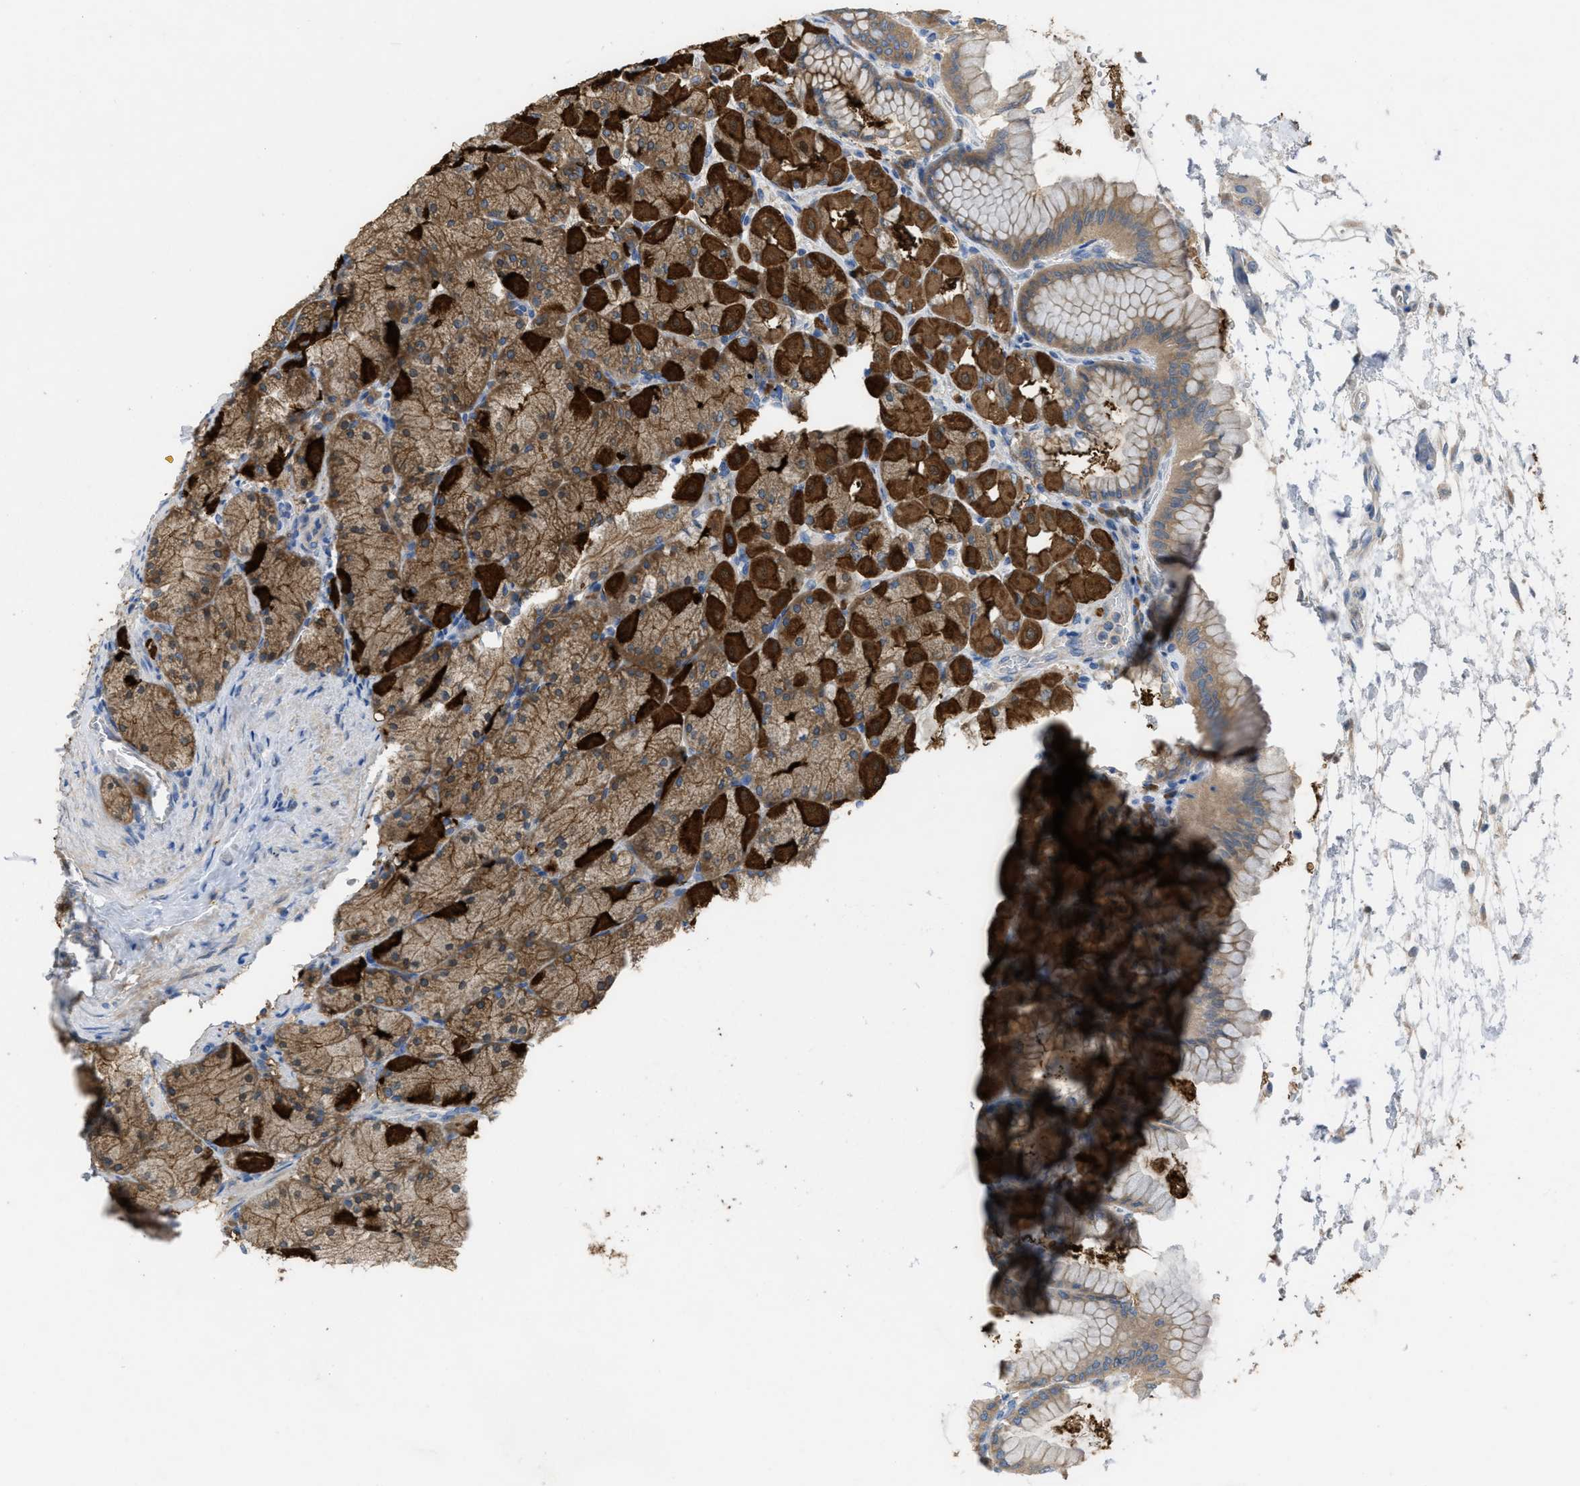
{"staining": {"intensity": "strong", "quantity": ">75%", "location": "cytoplasmic/membranous"}, "tissue": "stomach", "cell_type": "Glandular cells", "image_type": "normal", "snomed": [{"axis": "morphology", "description": "Normal tissue, NOS"}, {"axis": "topography", "description": "Stomach, upper"}], "caption": "Protein expression analysis of normal human stomach reveals strong cytoplasmic/membranous expression in about >75% of glandular cells. The staining is performed using DAB brown chromogen to label protein expression. The nuclei are counter-stained blue using hematoxylin.", "gene": "UBA5", "patient": {"sex": "female", "age": 56}}